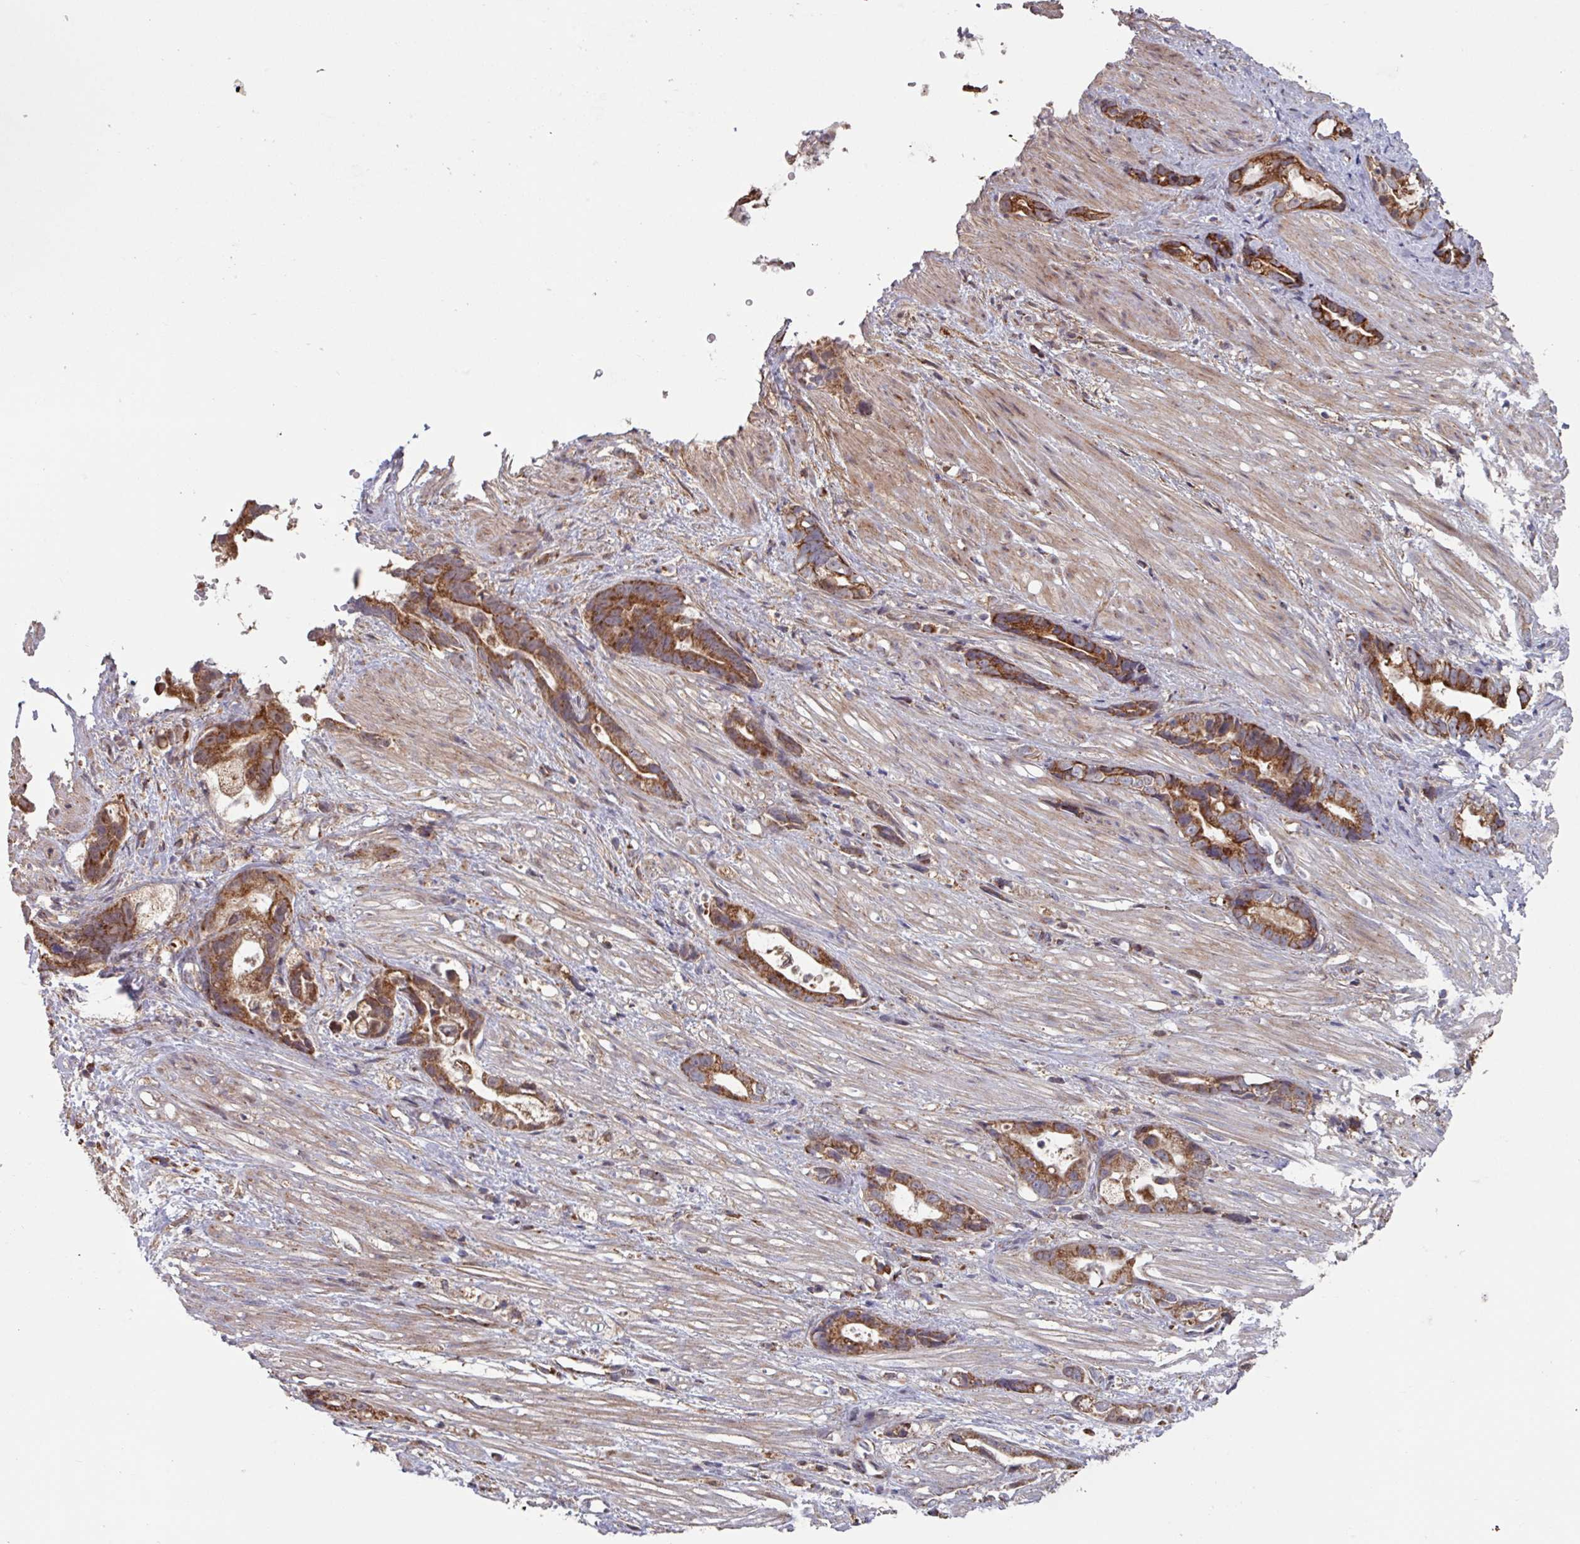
{"staining": {"intensity": "strong", "quantity": ">75%", "location": "cytoplasmic/membranous"}, "tissue": "stomach cancer", "cell_type": "Tumor cells", "image_type": "cancer", "snomed": [{"axis": "morphology", "description": "Adenocarcinoma, NOS"}, {"axis": "topography", "description": "Stomach"}], "caption": "DAB (3,3'-diaminobenzidine) immunohistochemical staining of stomach cancer reveals strong cytoplasmic/membranous protein positivity in approximately >75% of tumor cells.", "gene": "COX7C", "patient": {"sex": "male", "age": 55}}